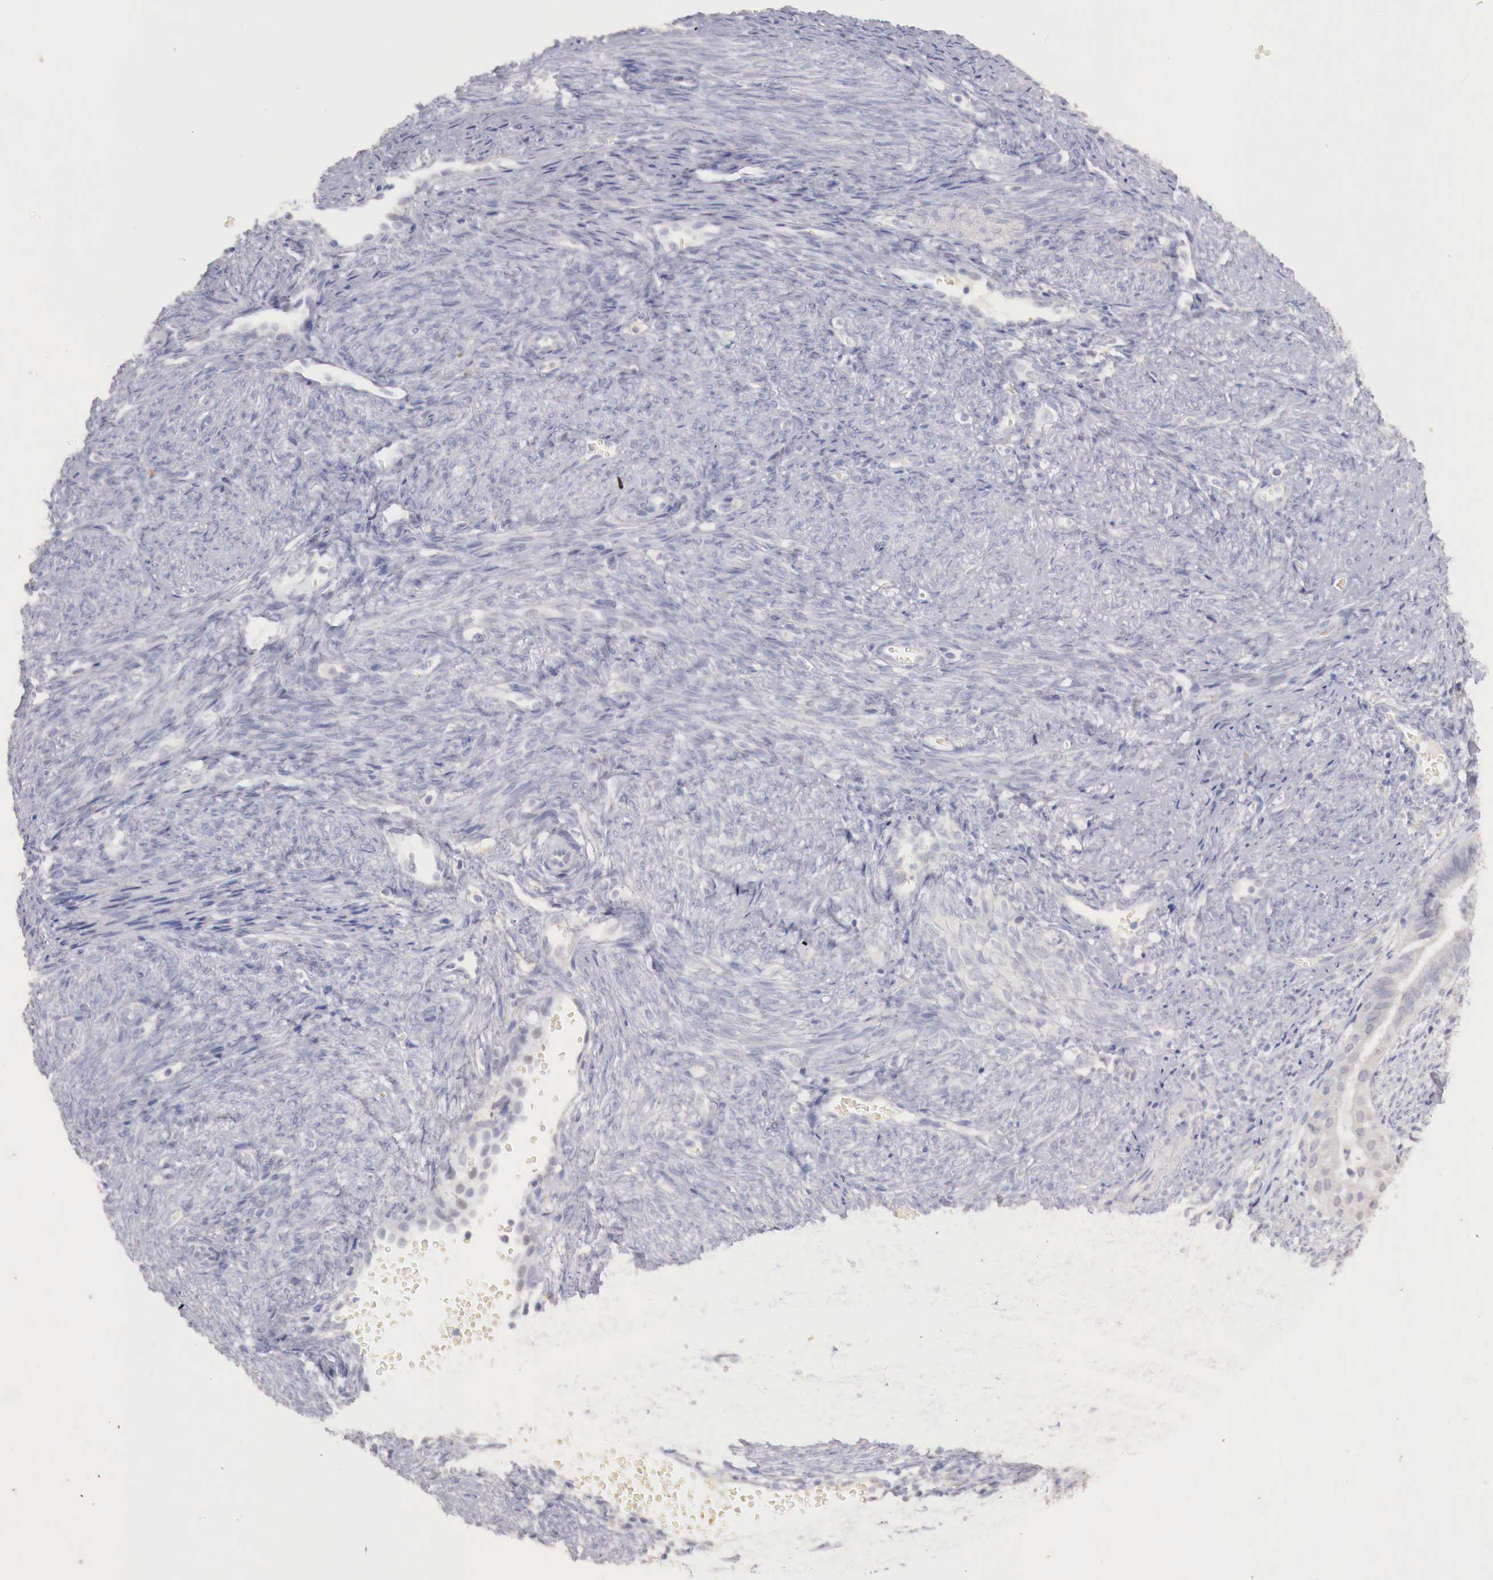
{"staining": {"intensity": "negative", "quantity": "none", "location": "none"}, "tissue": "endometrium", "cell_type": "Cells in endometrial stroma", "image_type": "normal", "snomed": [{"axis": "morphology", "description": "Normal tissue, NOS"}, {"axis": "topography", "description": "Uterus"}], "caption": "The photomicrograph reveals no staining of cells in endometrial stroma in unremarkable endometrium. Brightfield microscopy of immunohistochemistry stained with DAB (brown) and hematoxylin (blue), captured at high magnification.", "gene": "ITIH6", "patient": {"sex": "female", "age": 83}}